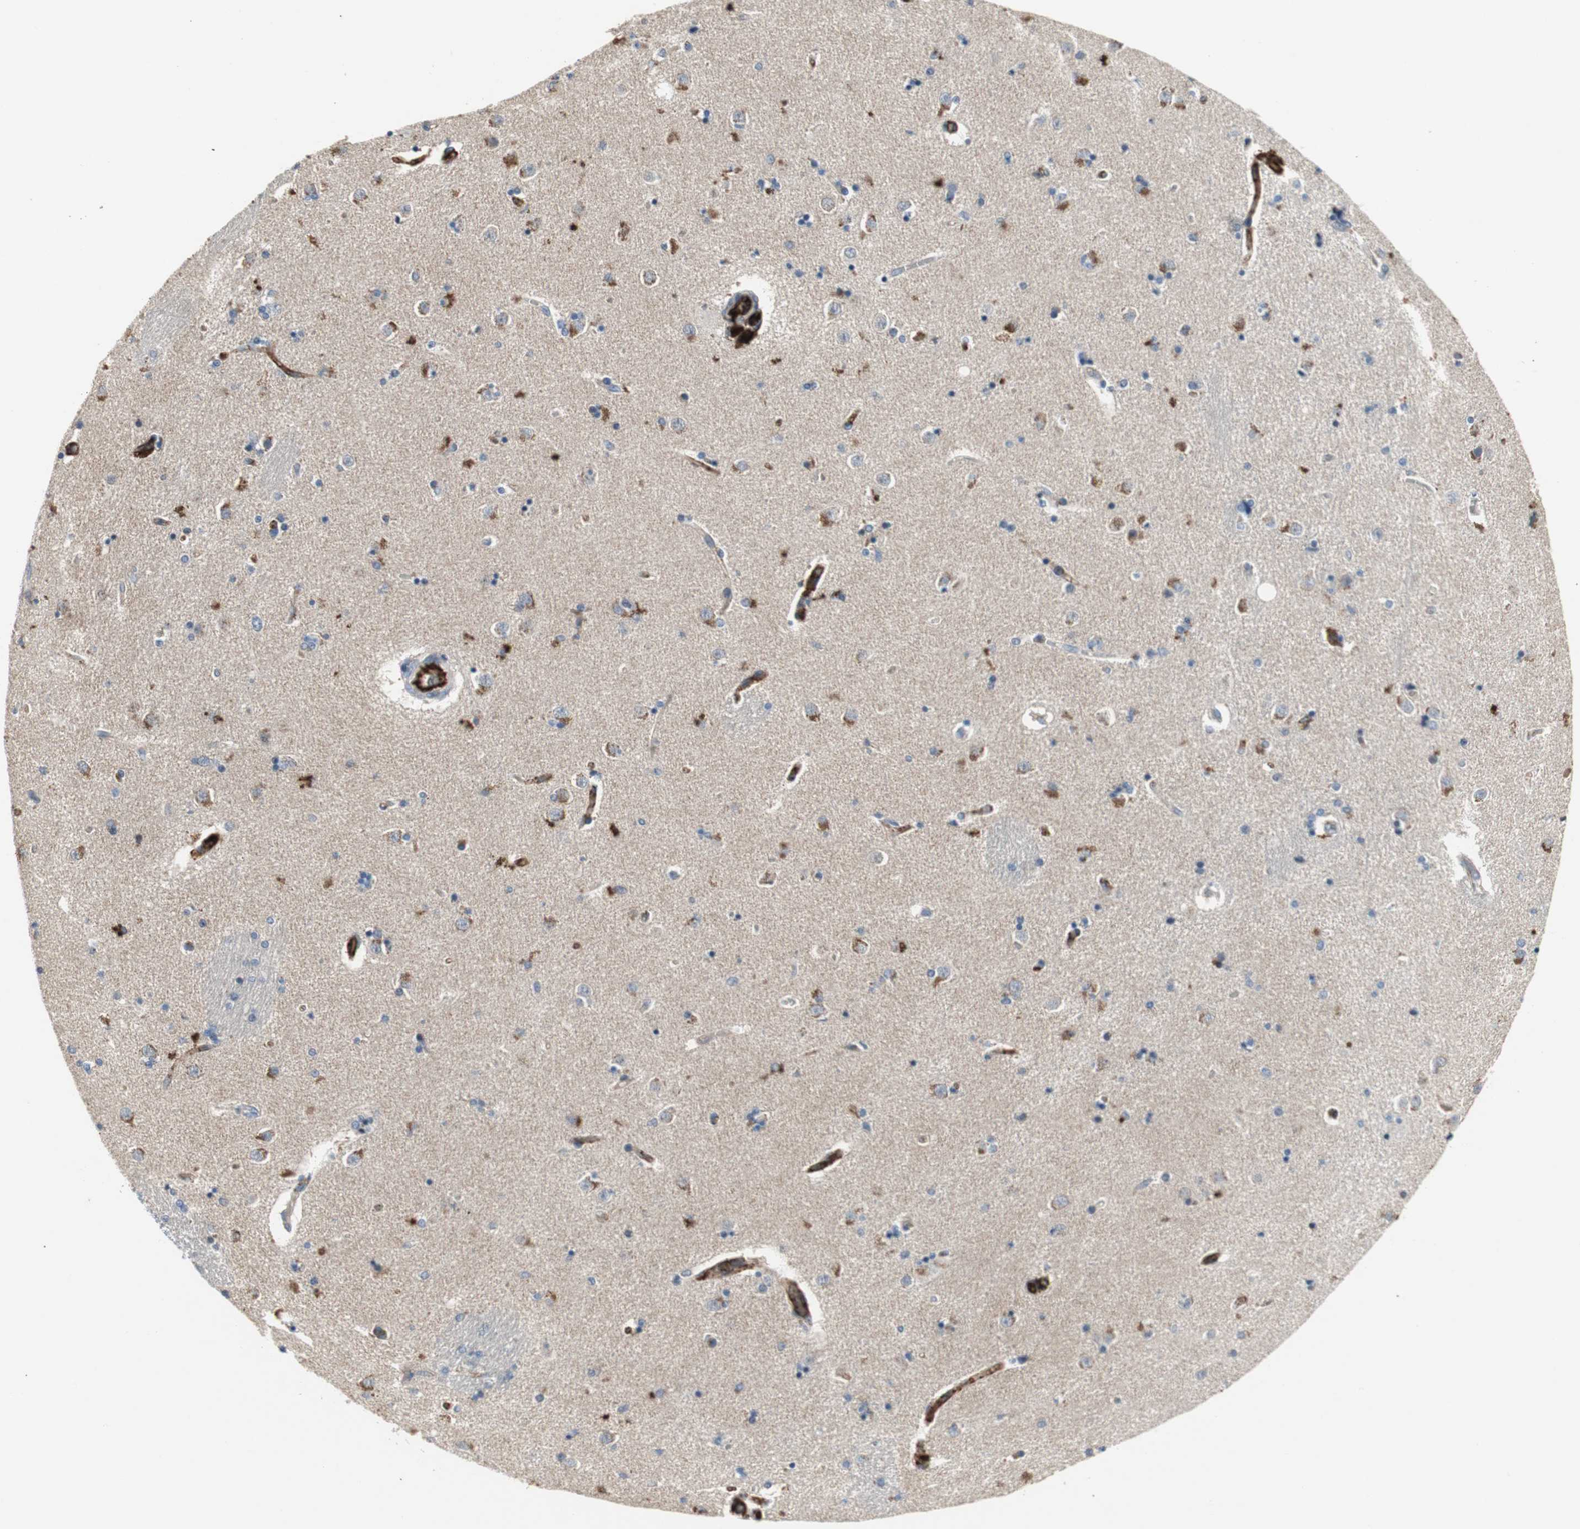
{"staining": {"intensity": "strong", "quantity": "<25%", "location": "cytoplasmic/membranous"}, "tissue": "caudate", "cell_type": "Glial cells", "image_type": "normal", "snomed": [{"axis": "morphology", "description": "Normal tissue, NOS"}, {"axis": "topography", "description": "Lateral ventricle wall"}], "caption": "This is a histology image of IHC staining of benign caudate, which shows strong staining in the cytoplasmic/membranous of glial cells.", "gene": "ALPL", "patient": {"sex": "female", "age": 54}}